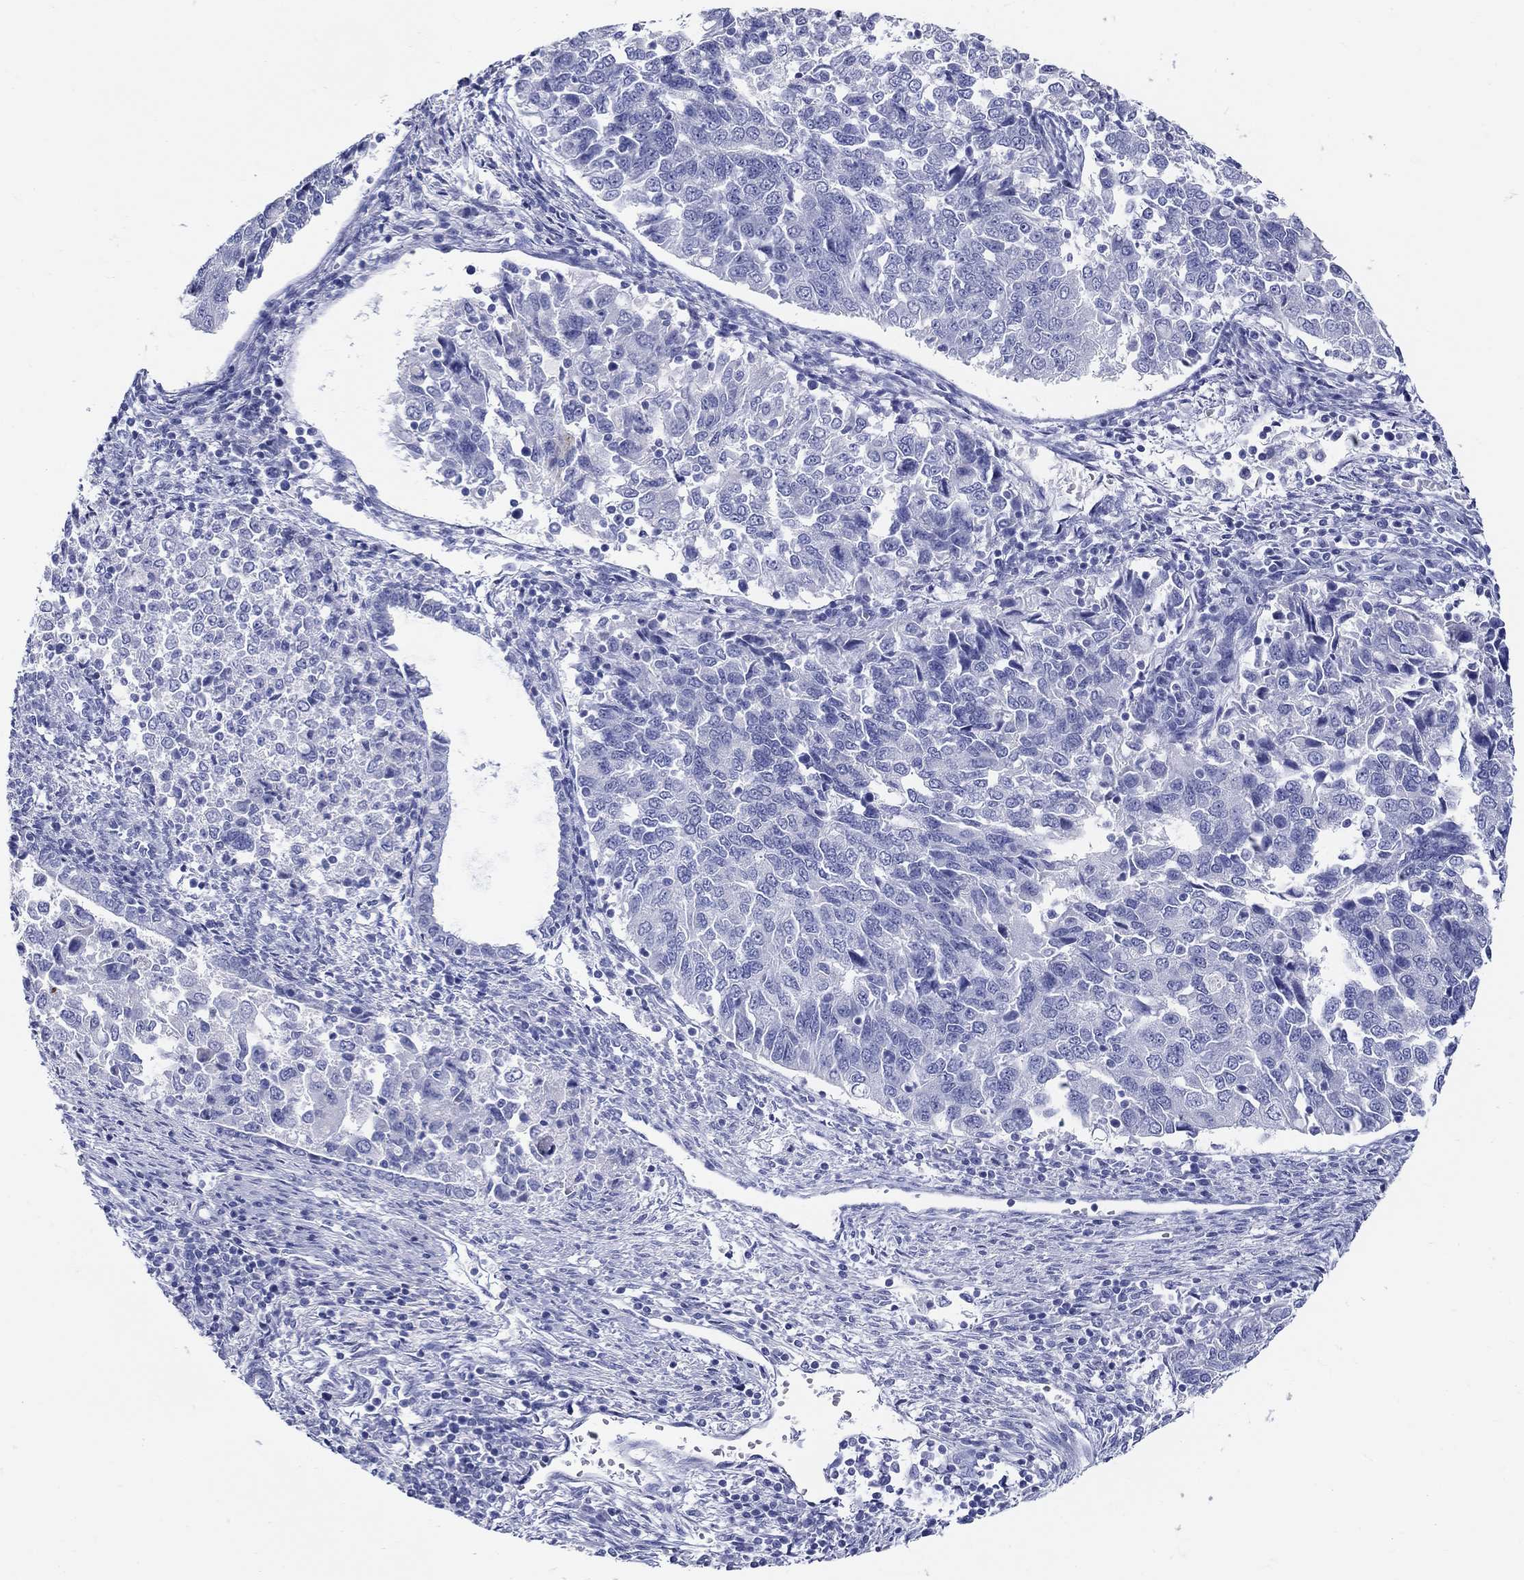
{"staining": {"intensity": "negative", "quantity": "none", "location": "none"}, "tissue": "endometrial cancer", "cell_type": "Tumor cells", "image_type": "cancer", "snomed": [{"axis": "morphology", "description": "Adenocarcinoma, NOS"}, {"axis": "topography", "description": "Endometrium"}], "caption": "DAB immunohistochemical staining of human endometrial cancer (adenocarcinoma) shows no significant expression in tumor cells.", "gene": "CRYGS", "patient": {"sex": "female", "age": 43}}